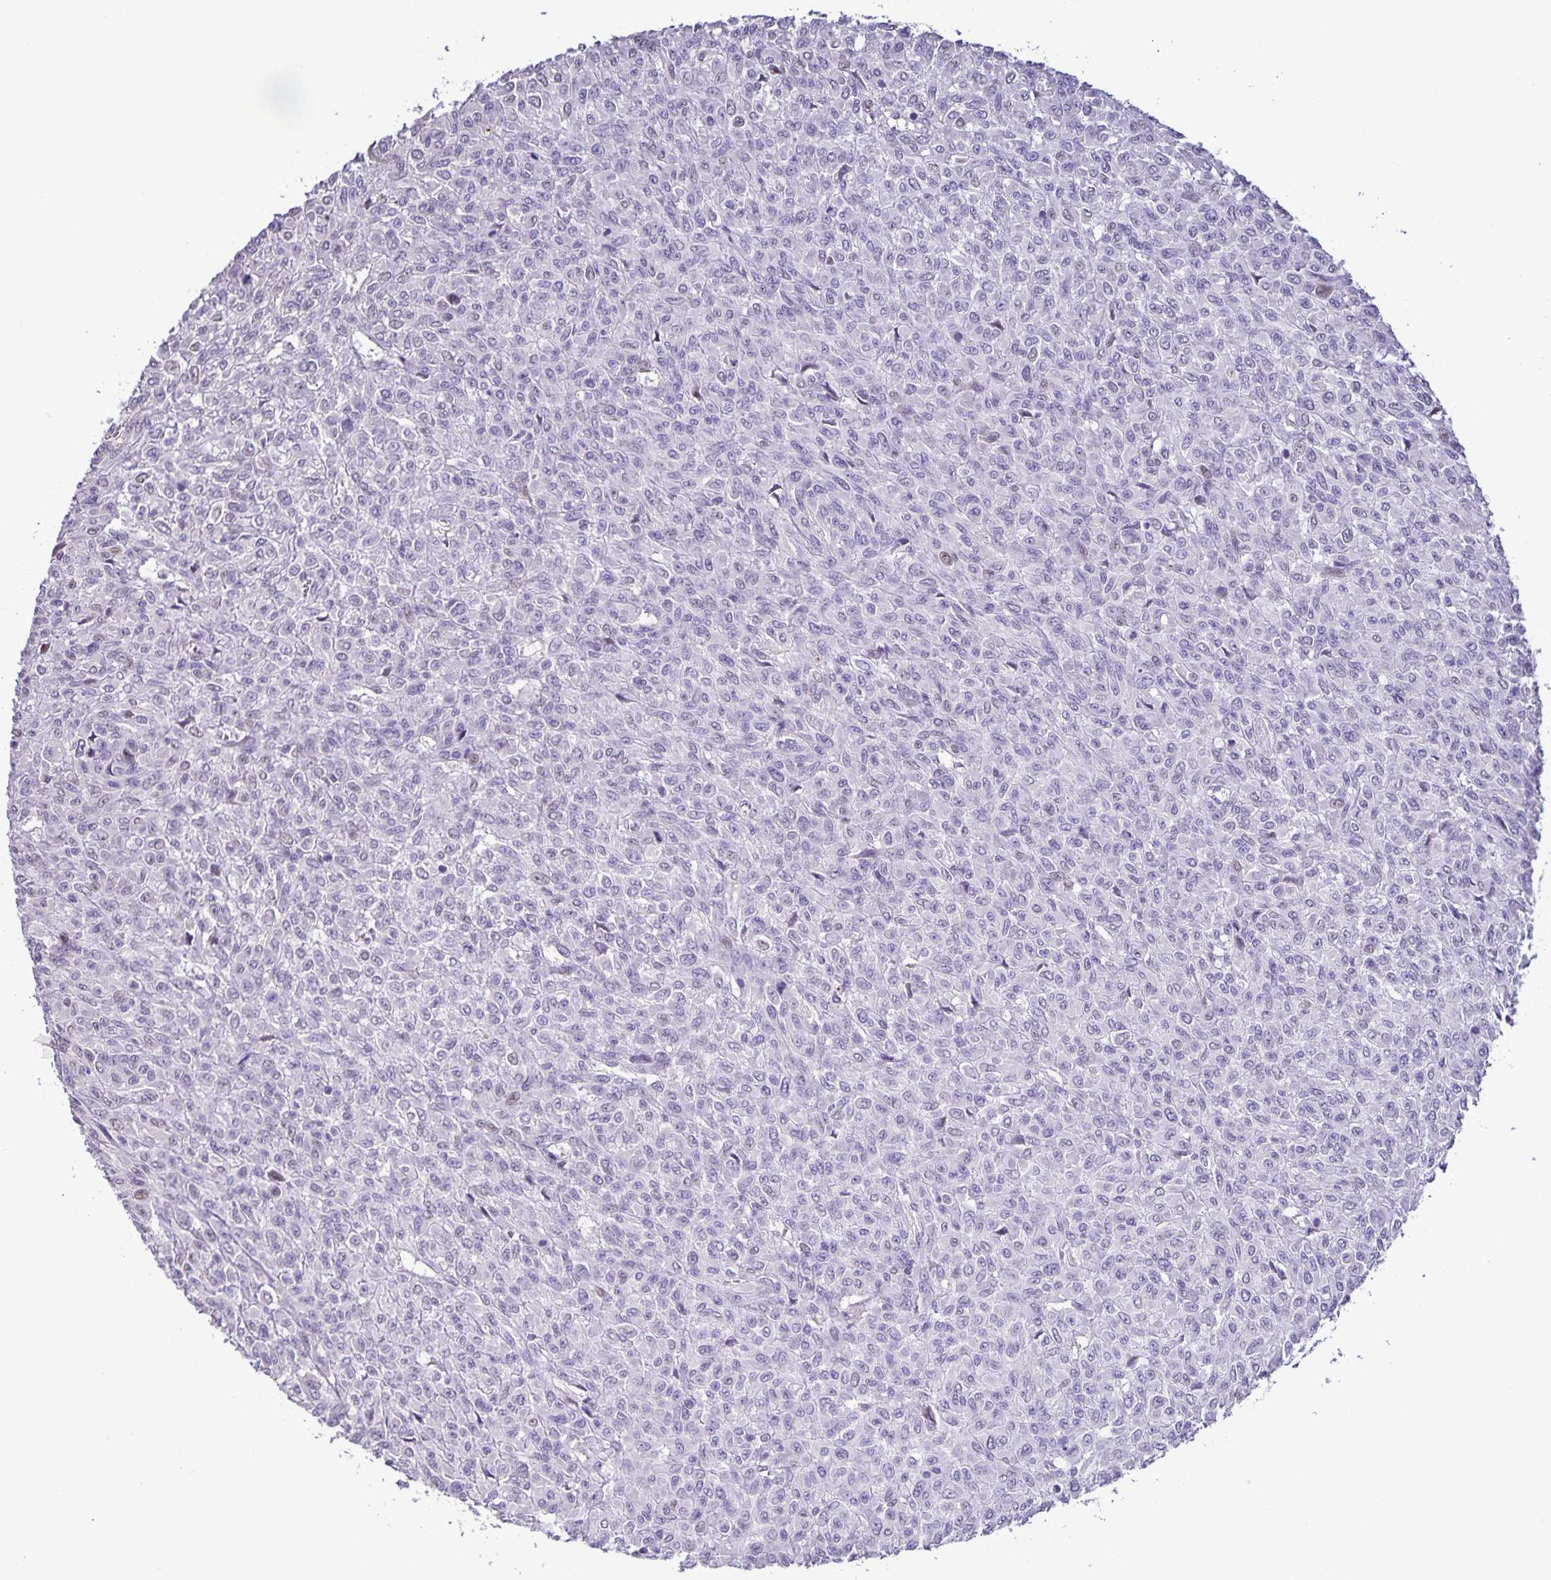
{"staining": {"intensity": "negative", "quantity": "none", "location": "none"}, "tissue": "renal cancer", "cell_type": "Tumor cells", "image_type": "cancer", "snomed": [{"axis": "morphology", "description": "Adenocarcinoma, NOS"}, {"axis": "topography", "description": "Kidney"}], "caption": "Immunohistochemistry image of renal adenocarcinoma stained for a protein (brown), which displays no positivity in tumor cells. (DAB (3,3'-diaminobenzidine) immunohistochemistry, high magnification).", "gene": "ONECUT2", "patient": {"sex": "male", "age": 58}}